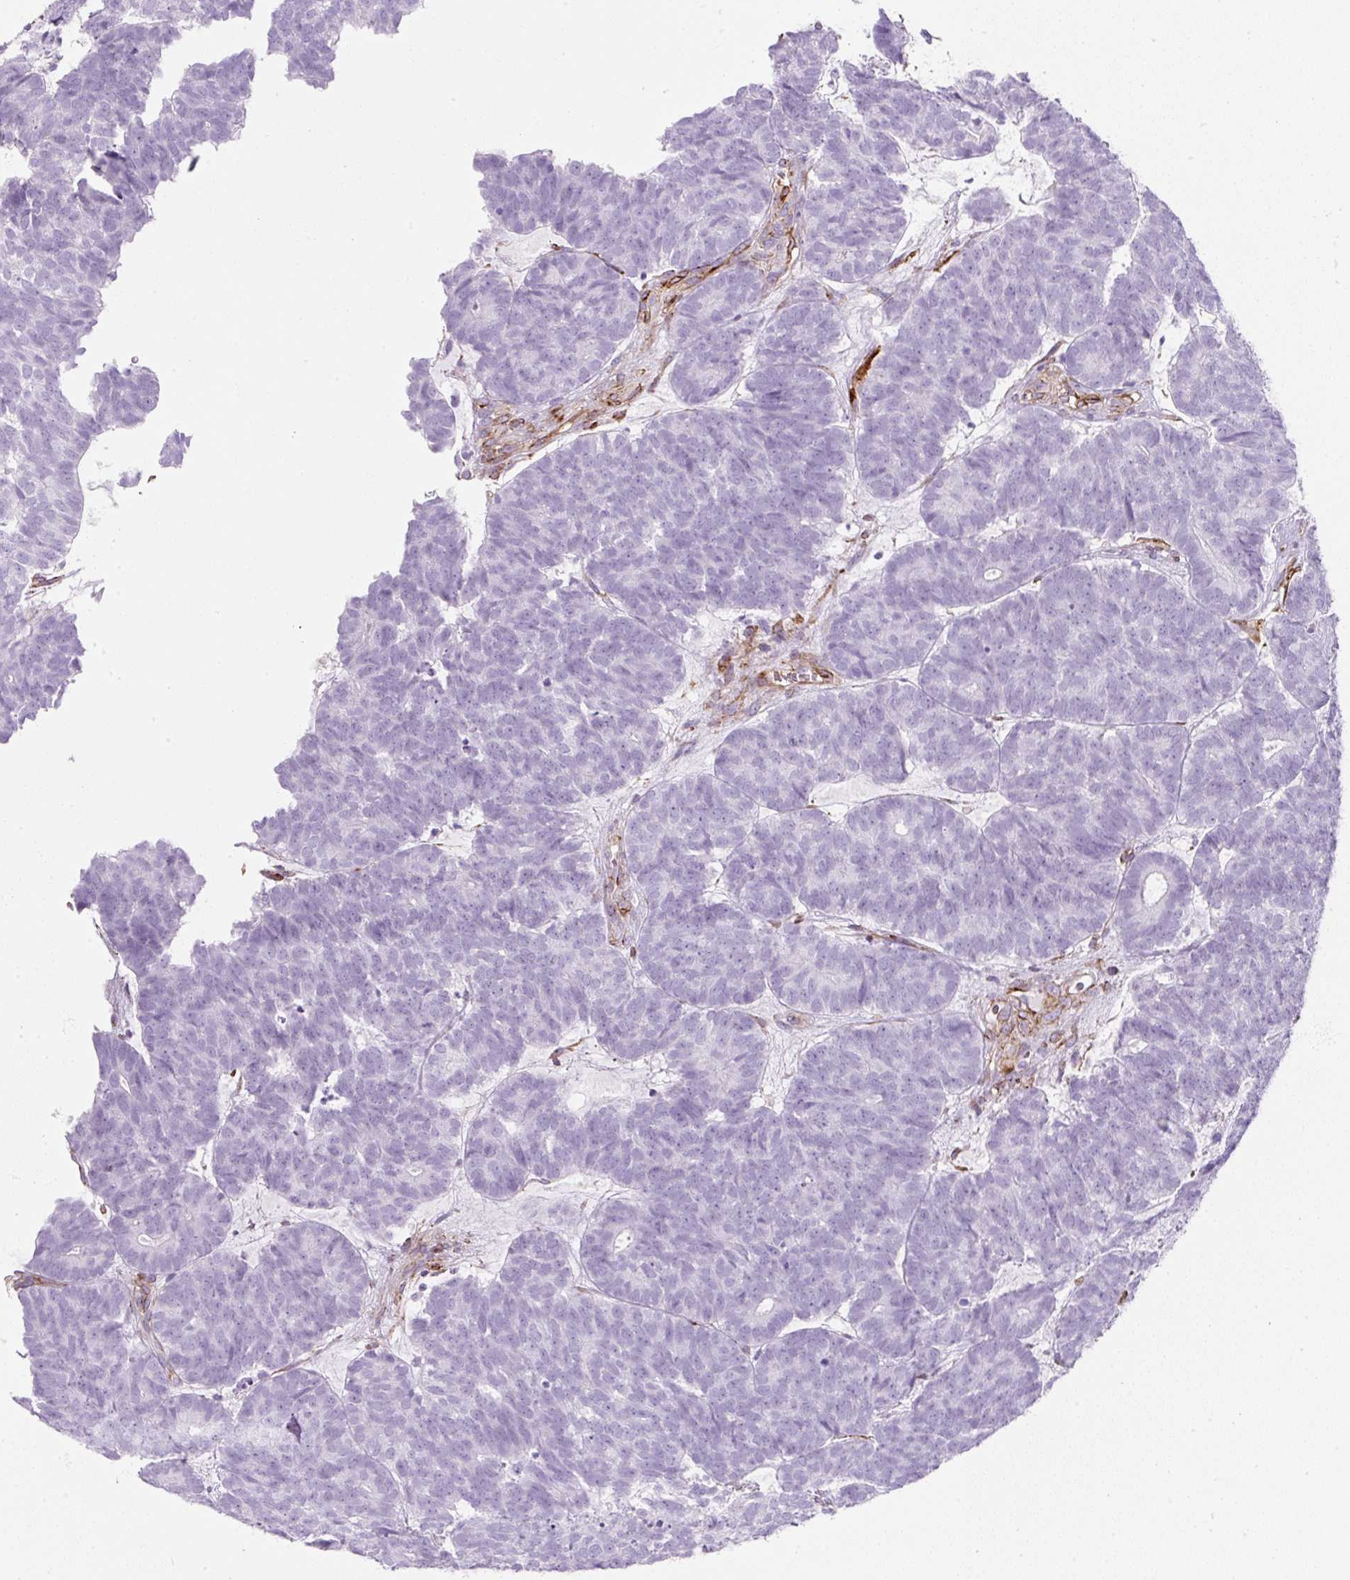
{"staining": {"intensity": "negative", "quantity": "none", "location": "none"}, "tissue": "head and neck cancer", "cell_type": "Tumor cells", "image_type": "cancer", "snomed": [{"axis": "morphology", "description": "Adenocarcinoma, NOS"}, {"axis": "topography", "description": "Head-Neck"}], "caption": "Immunohistochemical staining of human head and neck cancer reveals no significant staining in tumor cells.", "gene": "CAVIN3", "patient": {"sex": "female", "age": 81}}